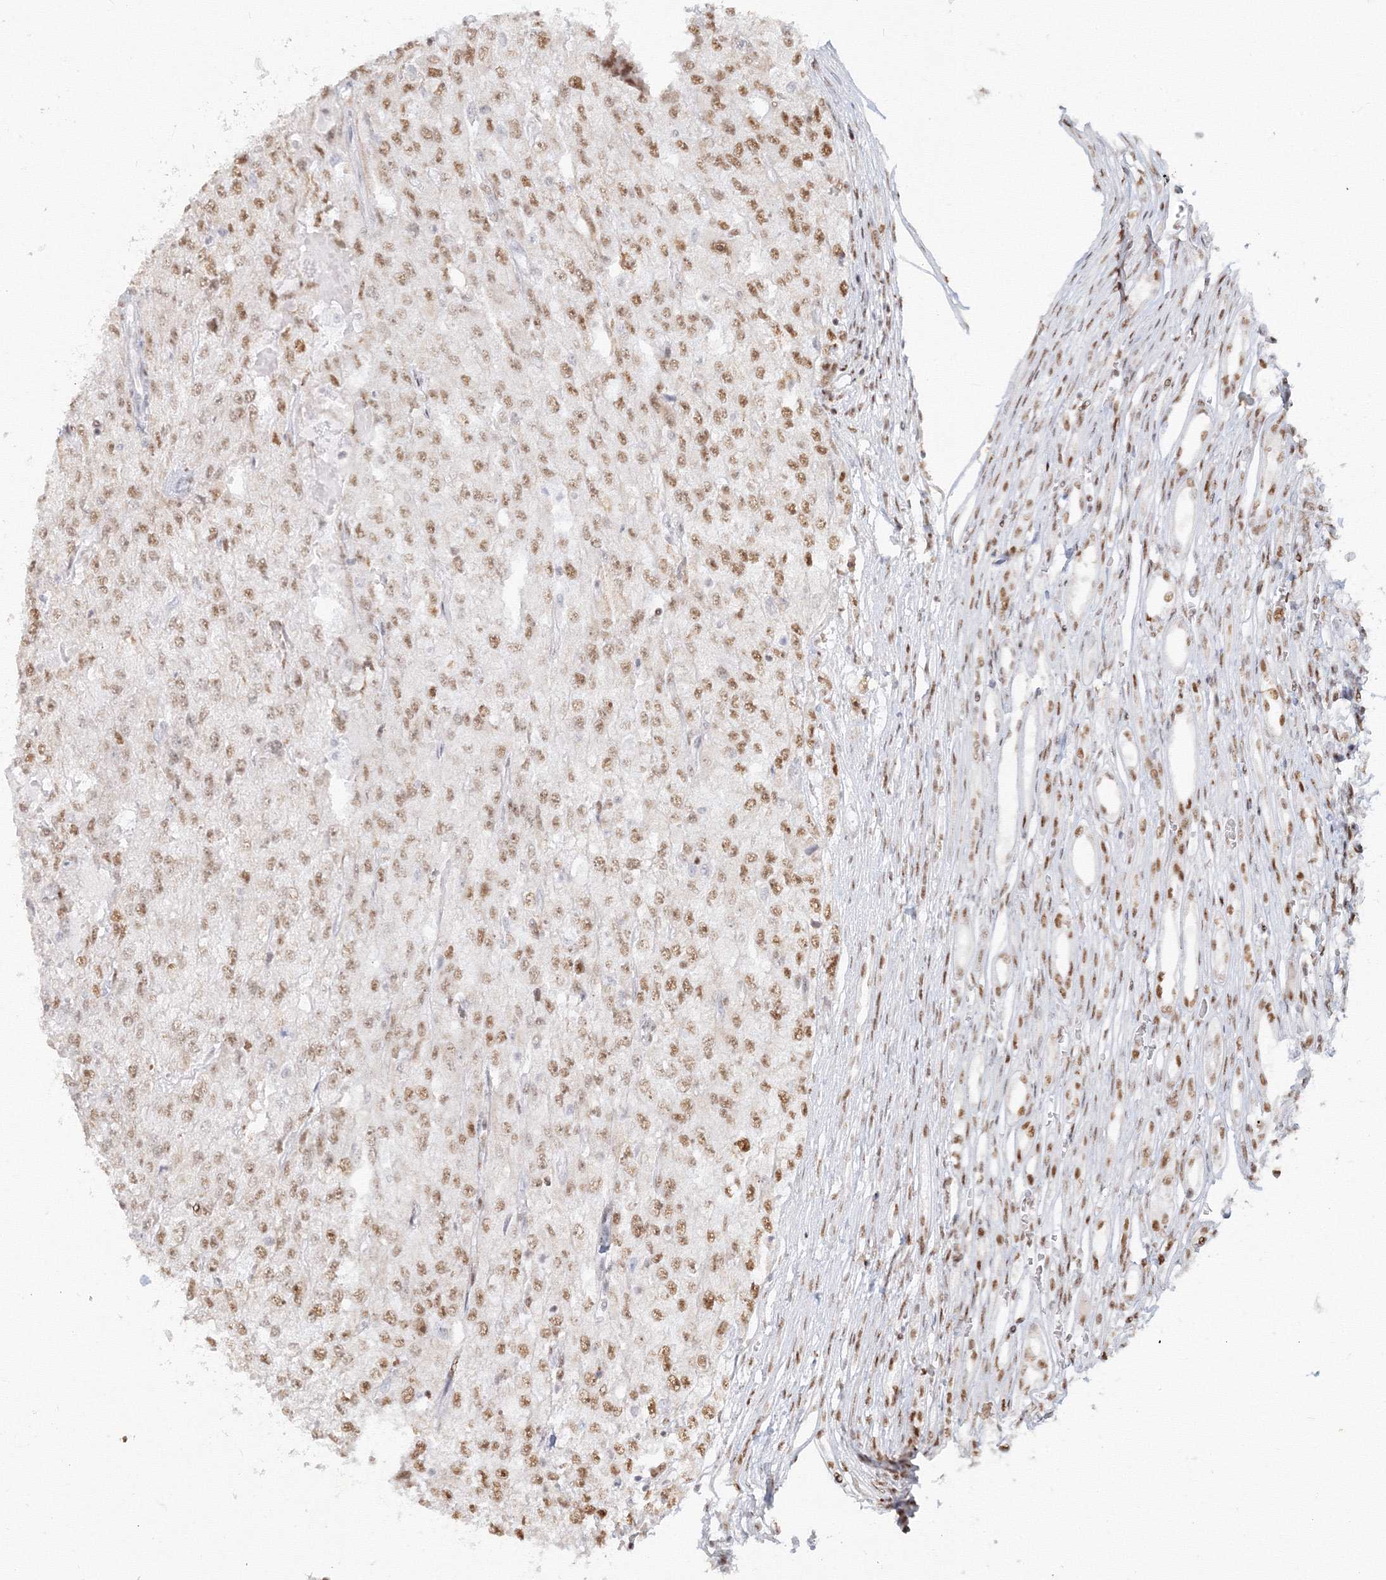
{"staining": {"intensity": "moderate", "quantity": ">75%", "location": "nuclear"}, "tissue": "renal cancer", "cell_type": "Tumor cells", "image_type": "cancer", "snomed": [{"axis": "morphology", "description": "Adenocarcinoma, NOS"}, {"axis": "topography", "description": "Kidney"}], "caption": "High-power microscopy captured an immunohistochemistry photomicrograph of renal adenocarcinoma, revealing moderate nuclear expression in about >75% of tumor cells.", "gene": "PPP4R2", "patient": {"sex": "female", "age": 54}}